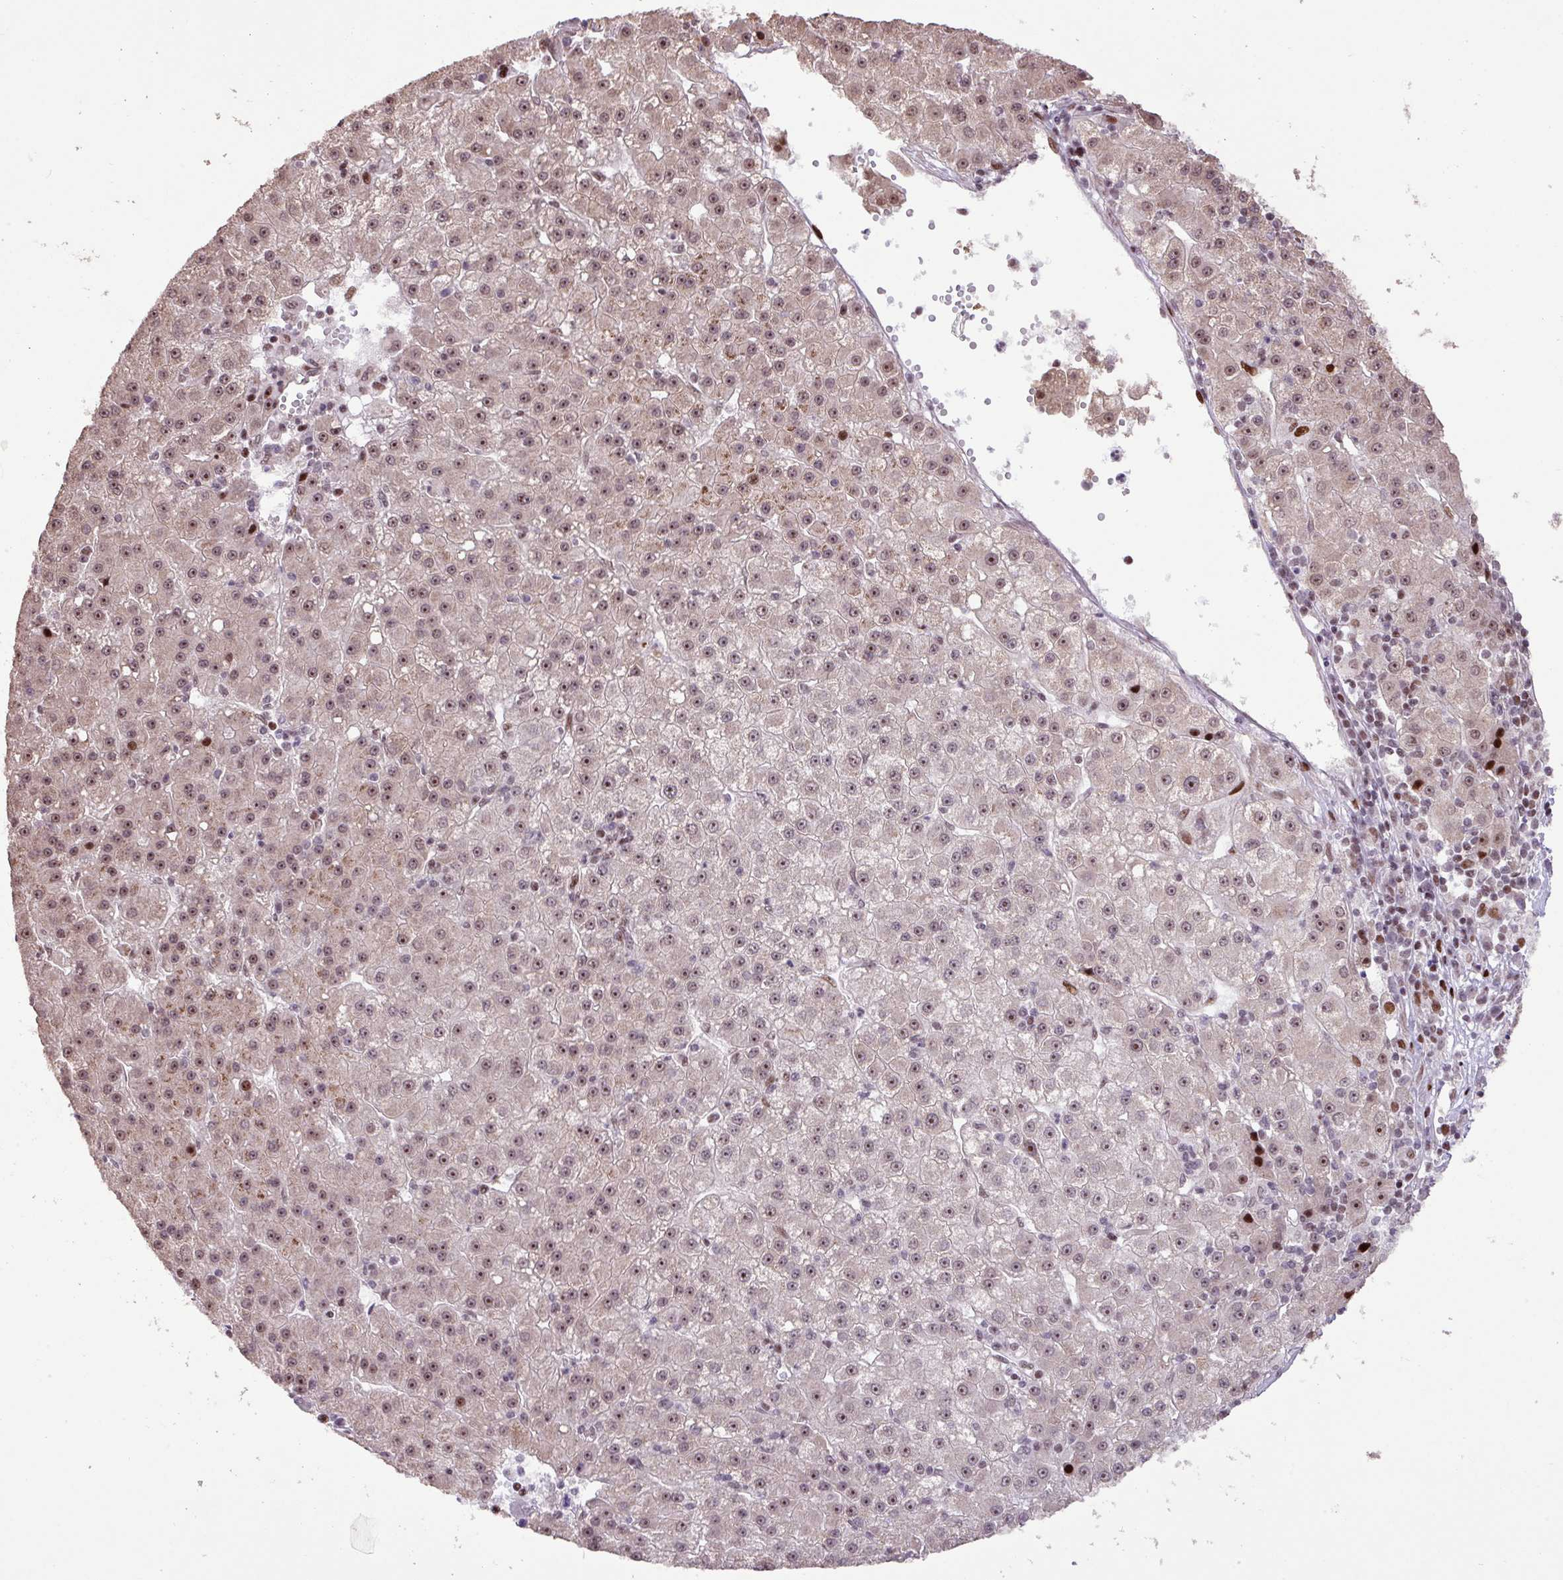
{"staining": {"intensity": "moderate", "quantity": ">75%", "location": "nuclear"}, "tissue": "liver cancer", "cell_type": "Tumor cells", "image_type": "cancer", "snomed": [{"axis": "morphology", "description": "Carcinoma, Hepatocellular, NOS"}, {"axis": "topography", "description": "Liver"}], "caption": "A photomicrograph of liver hepatocellular carcinoma stained for a protein shows moderate nuclear brown staining in tumor cells.", "gene": "ZNF709", "patient": {"sex": "male", "age": 76}}